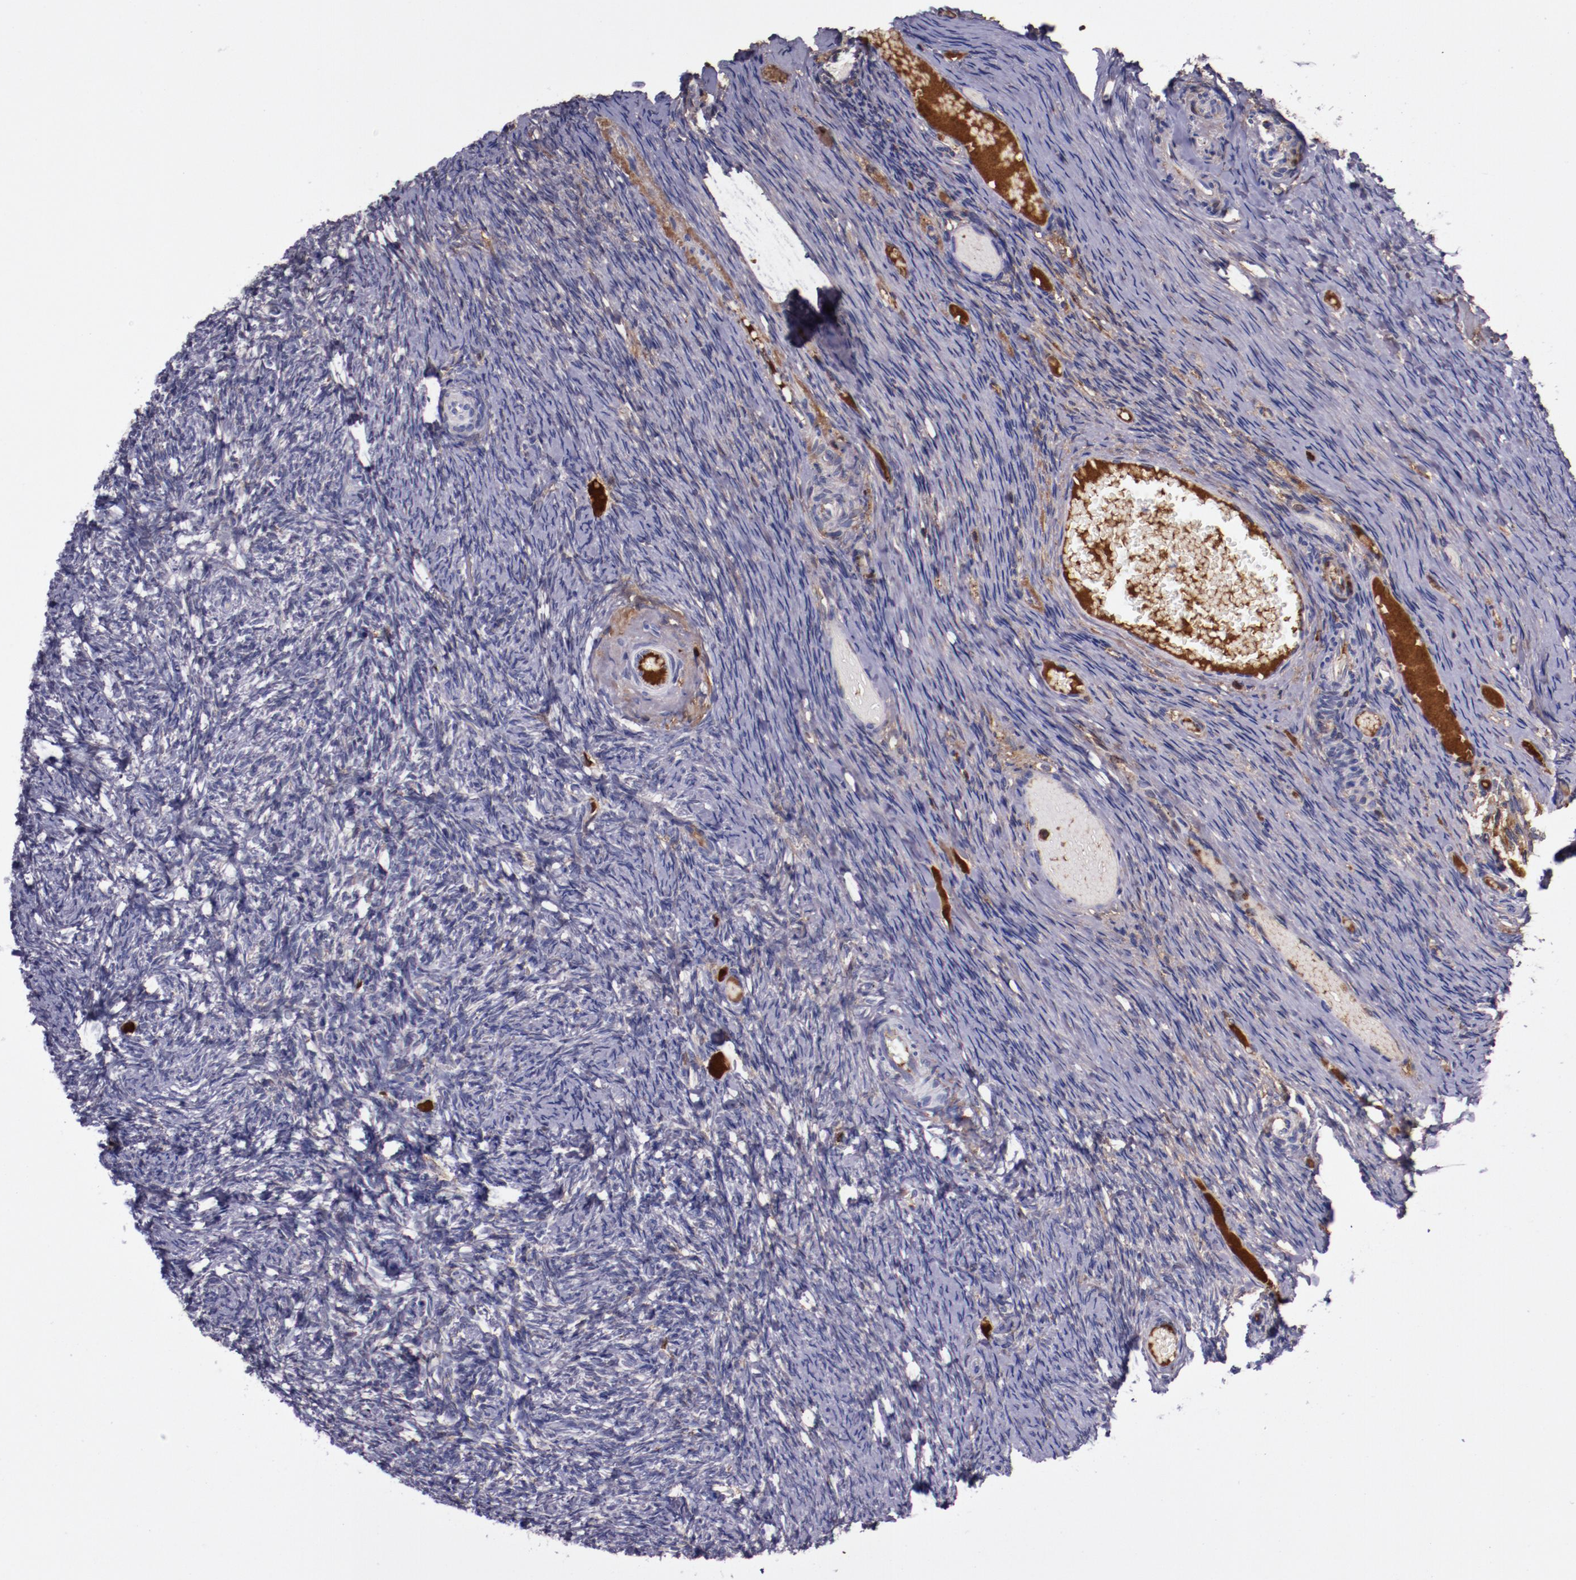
{"staining": {"intensity": "weak", "quantity": "25%-75%", "location": "cytoplasmic/membranous"}, "tissue": "ovary", "cell_type": "Ovarian stroma cells", "image_type": "normal", "snomed": [{"axis": "morphology", "description": "Normal tissue, NOS"}, {"axis": "topography", "description": "Ovary"}], "caption": "This image displays normal ovary stained with immunohistochemistry to label a protein in brown. The cytoplasmic/membranous of ovarian stroma cells show weak positivity for the protein. Nuclei are counter-stained blue.", "gene": "APOH", "patient": {"sex": "female", "age": 60}}